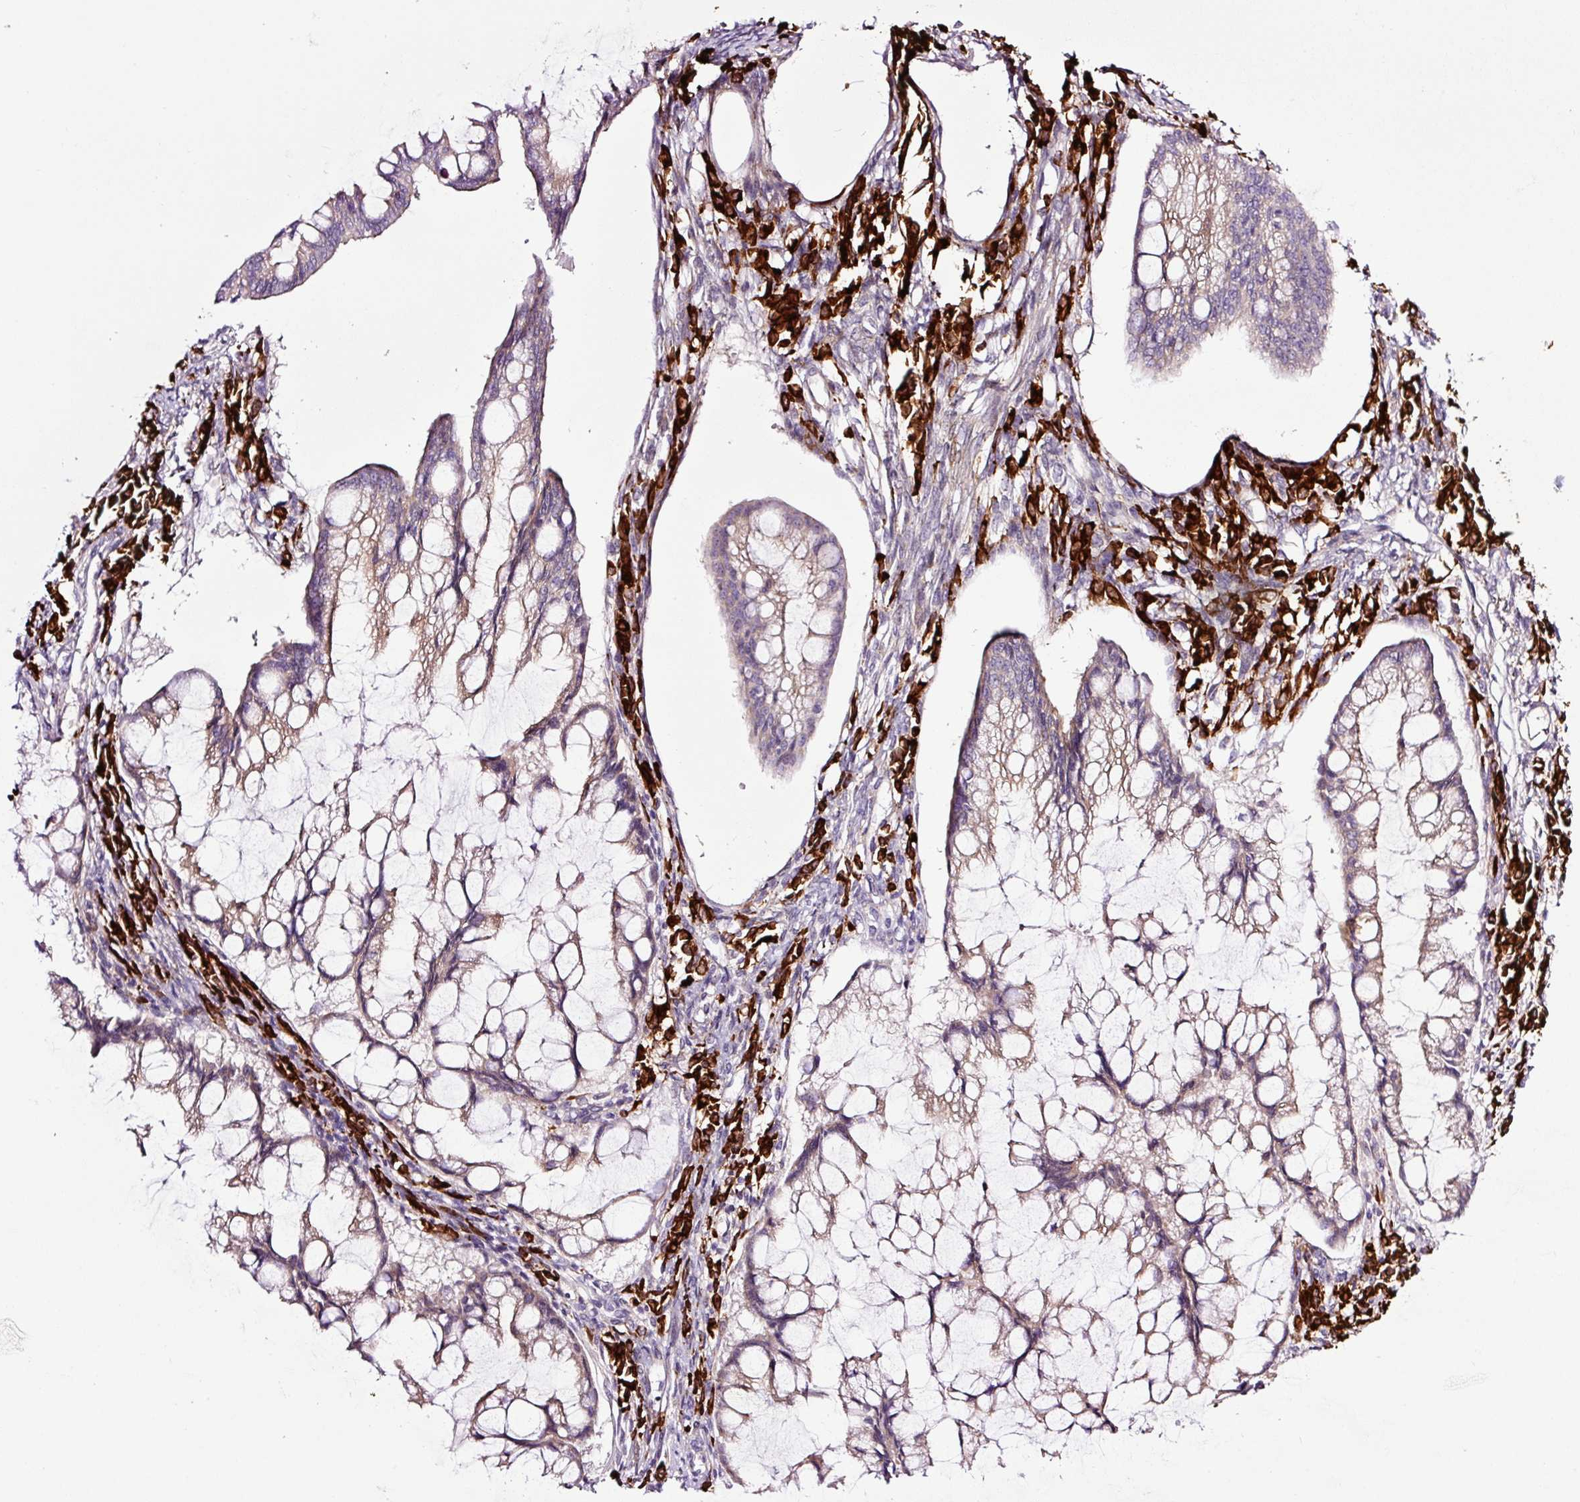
{"staining": {"intensity": "weak", "quantity": "25%-75%", "location": "cytoplasmic/membranous"}, "tissue": "ovarian cancer", "cell_type": "Tumor cells", "image_type": "cancer", "snomed": [{"axis": "morphology", "description": "Cystadenocarcinoma, mucinous, NOS"}, {"axis": "topography", "description": "Ovary"}], "caption": "Immunohistochemical staining of human mucinous cystadenocarcinoma (ovarian) exhibits low levels of weak cytoplasmic/membranous protein expression in approximately 25%-75% of tumor cells. (DAB IHC with brightfield microscopy, high magnification).", "gene": "SH2D6", "patient": {"sex": "female", "age": 73}}